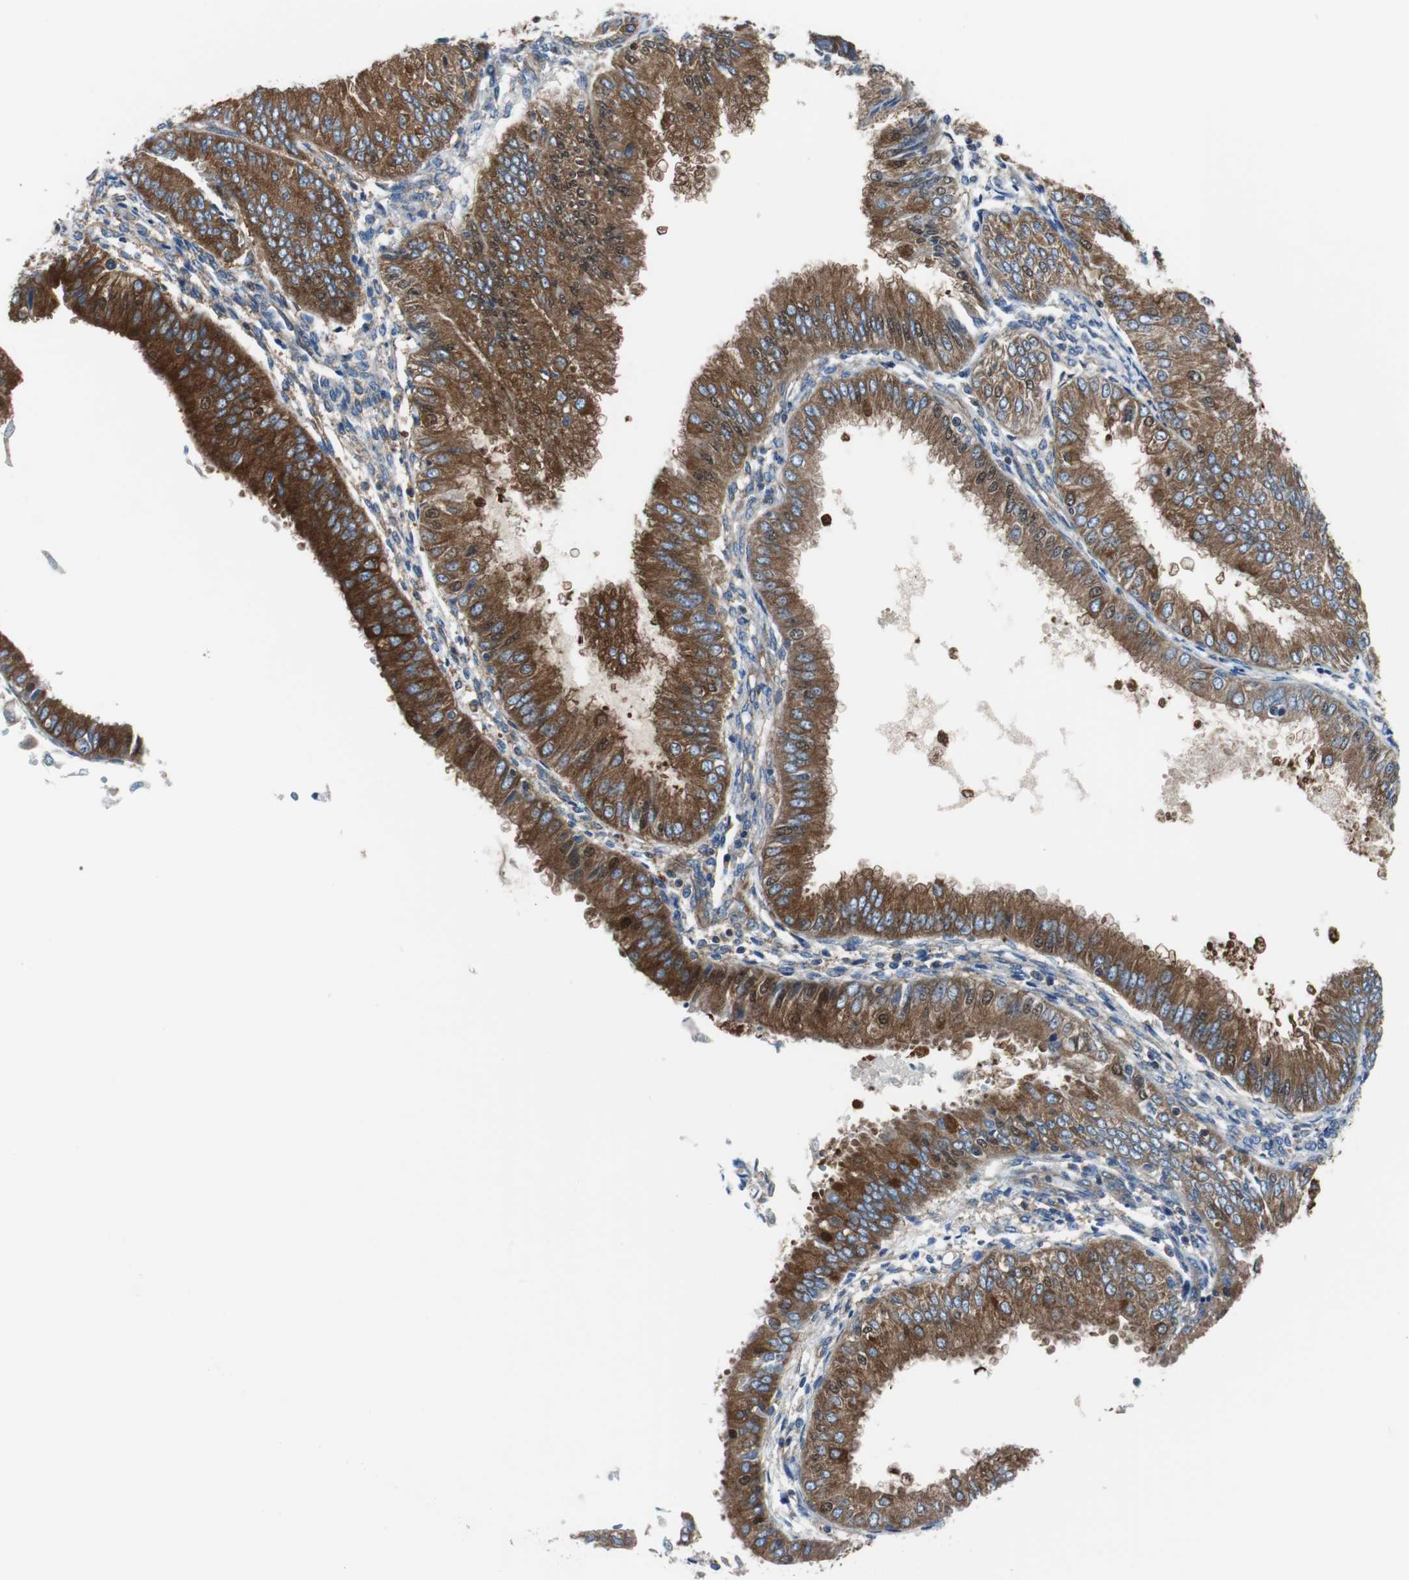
{"staining": {"intensity": "strong", "quantity": ">75%", "location": "cytoplasmic/membranous"}, "tissue": "endometrial cancer", "cell_type": "Tumor cells", "image_type": "cancer", "snomed": [{"axis": "morphology", "description": "Adenocarcinoma, NOS"}, {"axis": "topography", "description": "Endometrium"}], "caption": "There is high levels of strong cytoplasmic/membranous positivity in tumor cells of endometrial cancer (adenocarcinoma), as demonstrated by immunohistochemical staining (brown color).", "gene": "BRAF", "patient": {"sex": "female", "age": 53}}